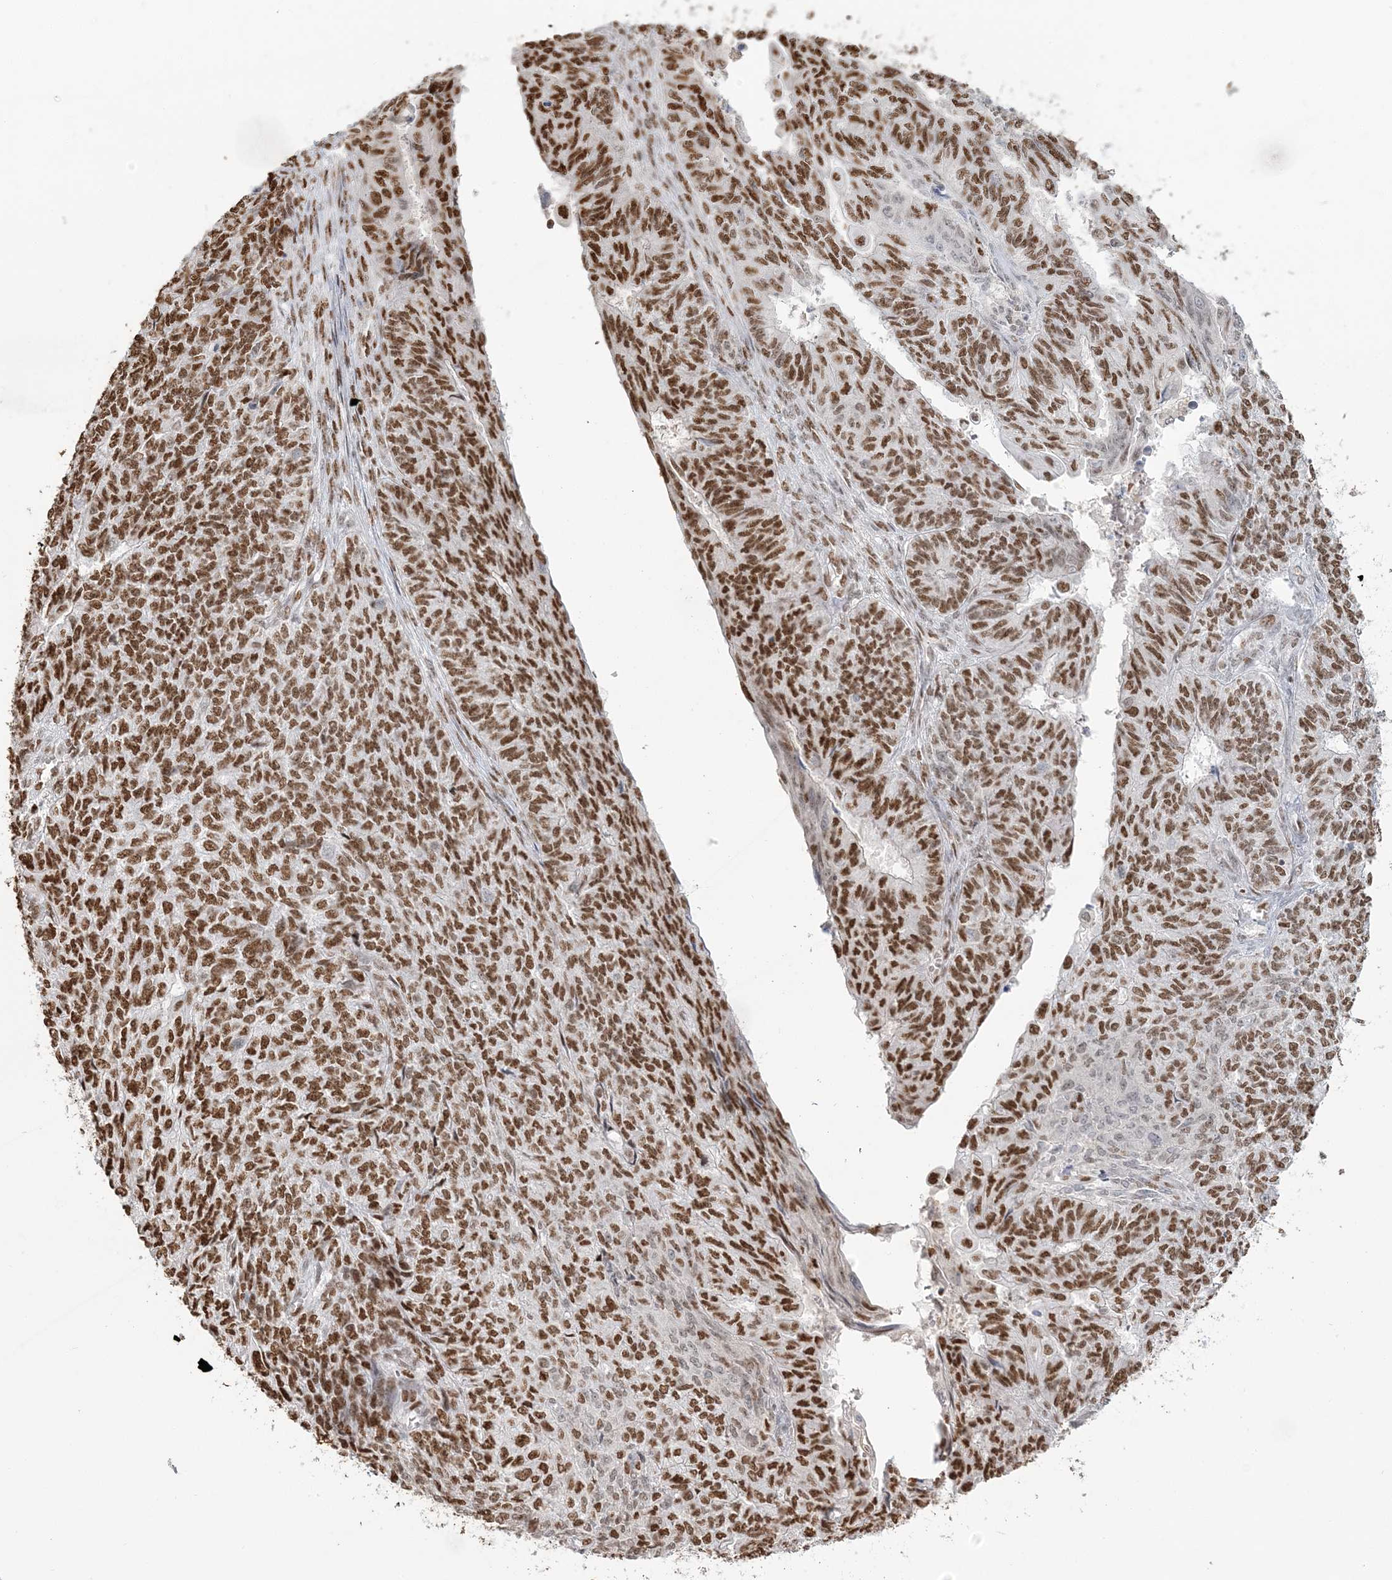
{"staining": {"intensity": "strong", "quantity": ">75%", "location": "nuclear"}, "tissue": "endometrial cancer", "cell_type": "Tumor cells", "image_type": "cancer", "snomed": [{"axis": "morphology", "description": "Adenocarcinoma, NOS"}, {"axis": "topography", "description": "Endometrium"}], "caption": "Endometrial adenocarcinoma tissue shows strong nuclear expression in approximately >75% of tumor cells Ihc stains the protein in brown and the nuclei are stained blue.", "gene": "SUMO2", "patient": {"sex": "female", "age": 32}}